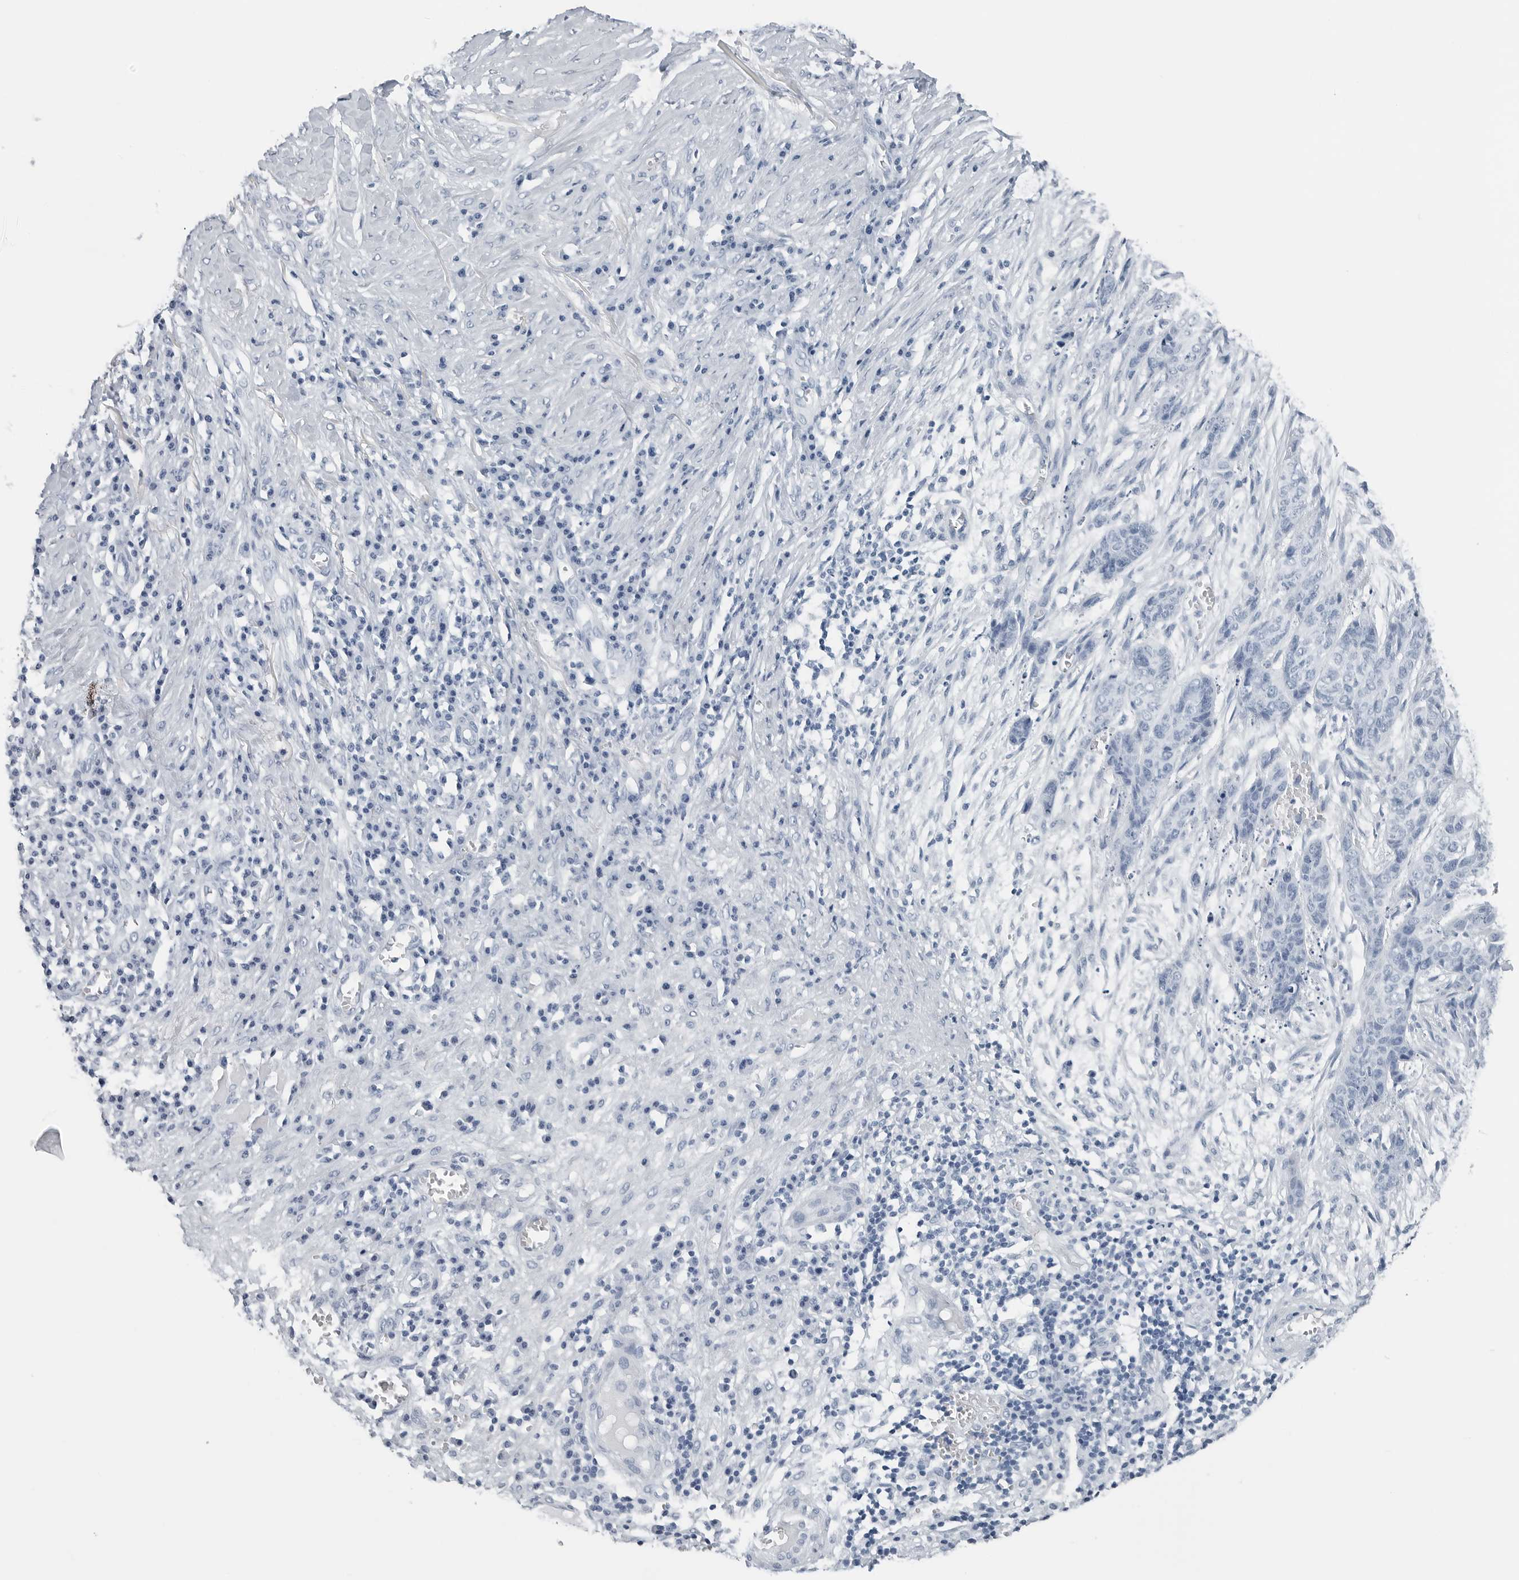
{"staining": {"intensity": "negative", "quantity": "none", "location": "none"}, "tissue": "skin cancer", "cell_type": "Tumor cells", "image_type": "cancer", "snomed": [{"axis": "morphology", "description": "Basal cell carcinoma"}, {"axis": "topography", "description": "Skin"}], "caption": "This is an IHC micrograph of human skin basal cell carcinoma. There is no expression in tumor cells.", "gene": "SLPI", "patient": {"sex": "female", "age": 64}}